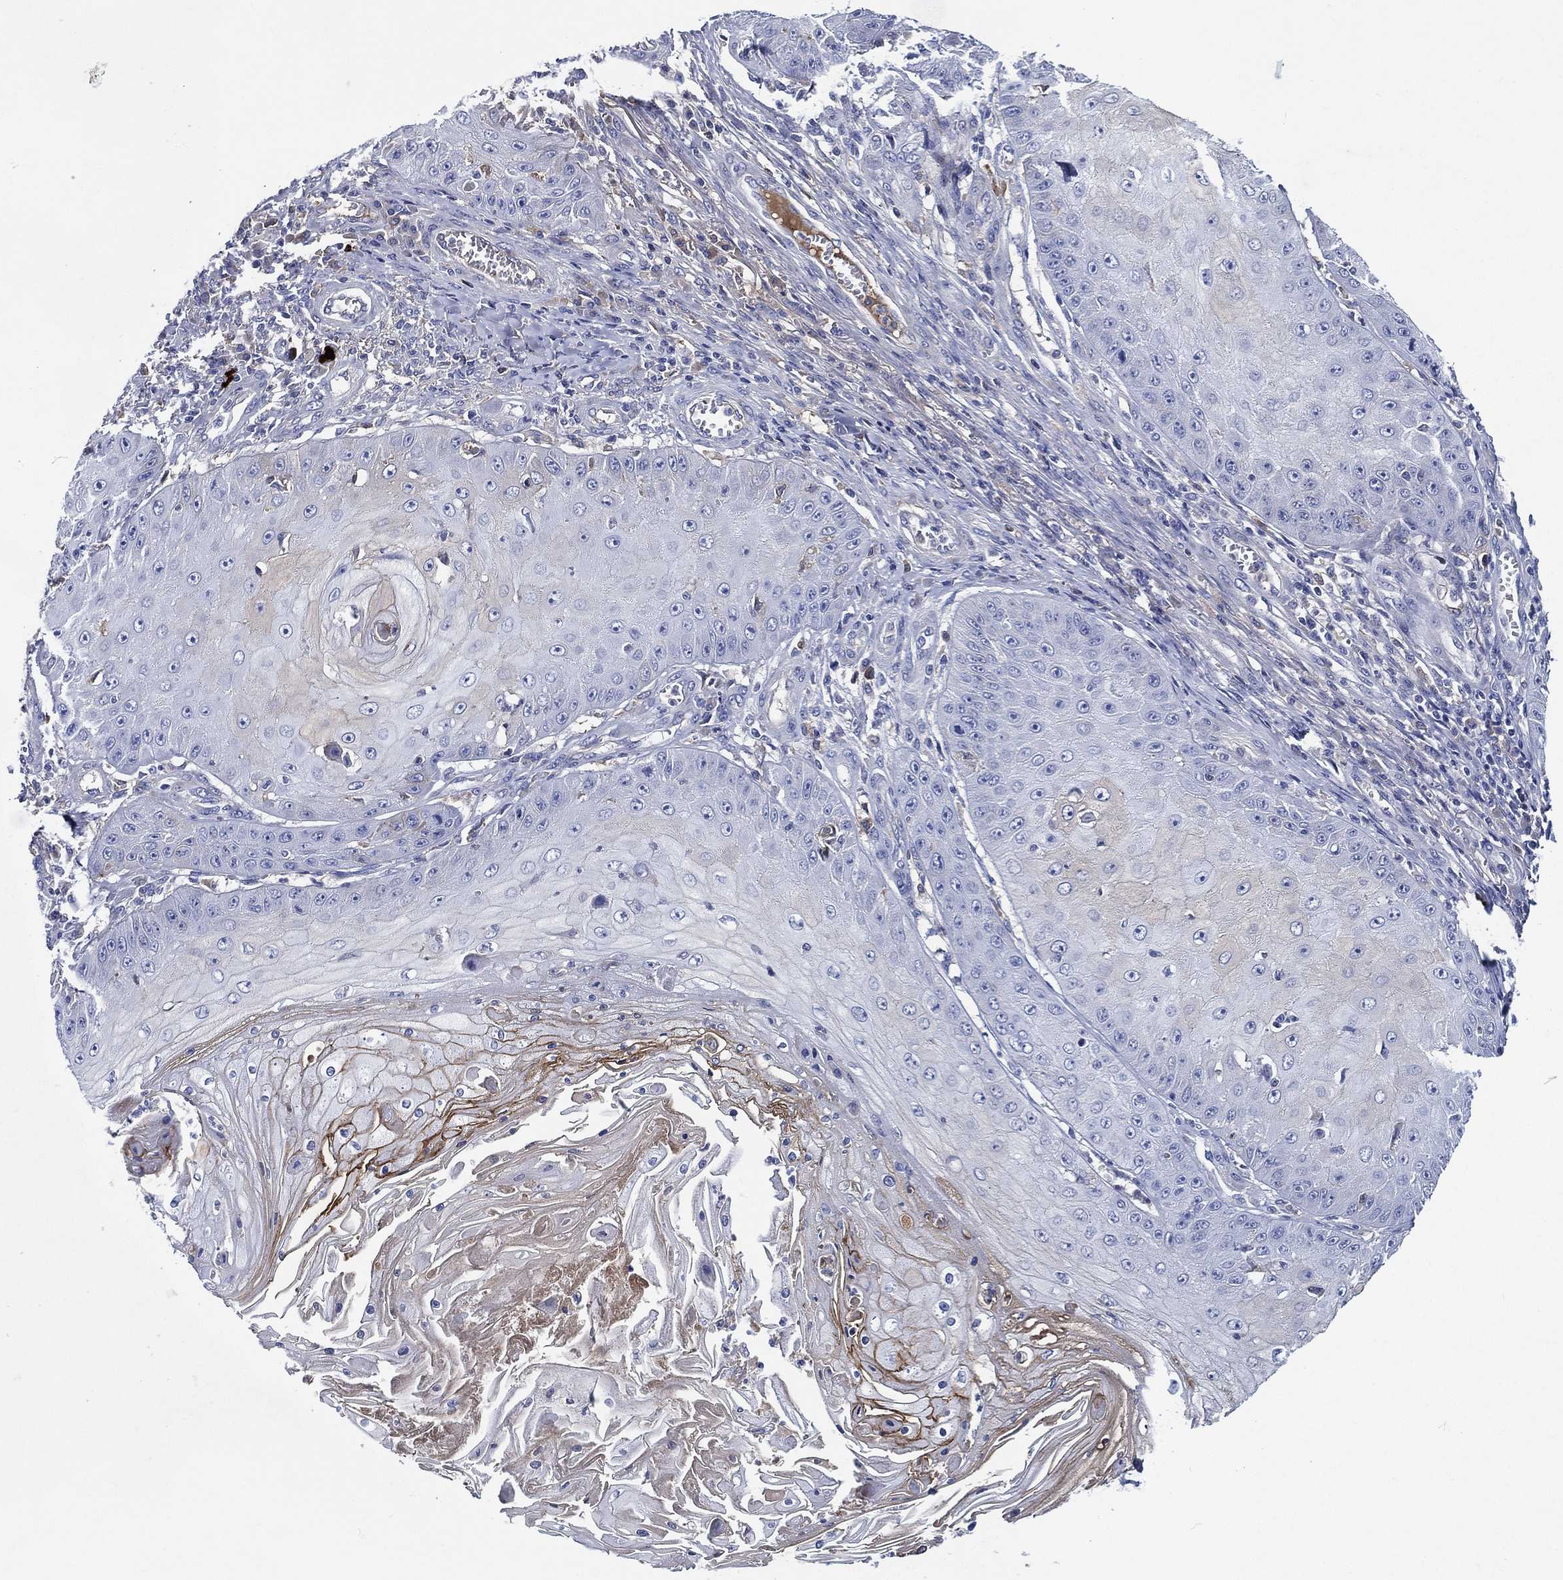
{"staining": {"intensity": "strong", "quantity": "<25%", "location": "cytoplasmic/membranous"}, "tissue": "skin cancer", "cell_type": "Tumor cells", "image_type": "cancer", "snomed": [{"axis": "morphology", "description": "Squamous cell carcinoma, NOS"}, {"axis": "topography", "description": "Skin"}], "caption": "Brown immunohistochemical staining in human squamous cell carcinoma (skin) displays strong cytoplasmic/membranous positivity in approximately <25% of tumor cells.", "gene": "TMPRSS11D", "patient": {"sex": "male", "age": 70}}